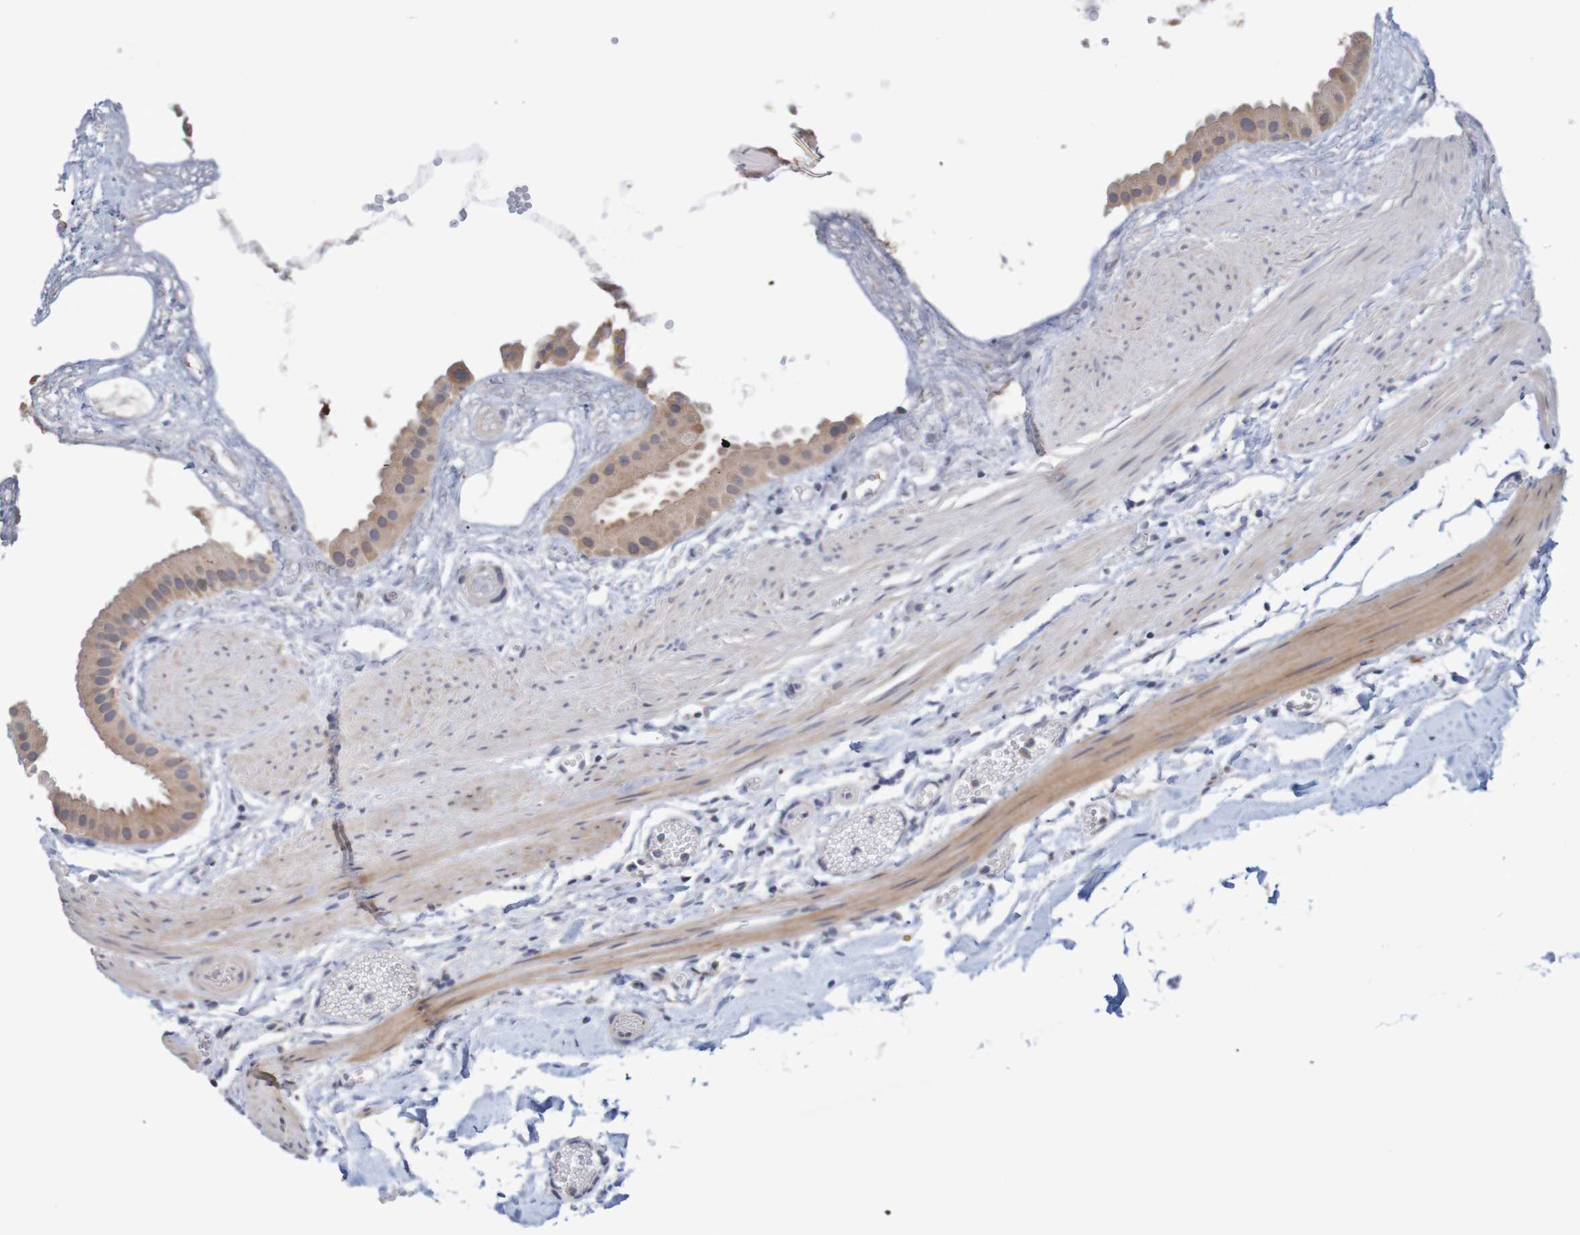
{"staining": {"intensity": "moderate", "quantity": ">75%", "location": "cytoplasmic/membranous"}, "tissue": "gallbladder", "cell_type": "Glandular cells", "image_type": "normal", "snomed": [{"axis": "morphology", "description": "Normal tissue, NOS"}, {"axis": "topography", "description": "Gallbladder"}], "caption": "High-power microscopy captured an immunohistochemistry (IHC) photomicrograph of unremarkable gallbladder, revealing moderate cytoplasmic/membranous staining in about >75% of glandular cells.", "gene": "ANKK1", "patient": {"sex": "female", "age": 64}}